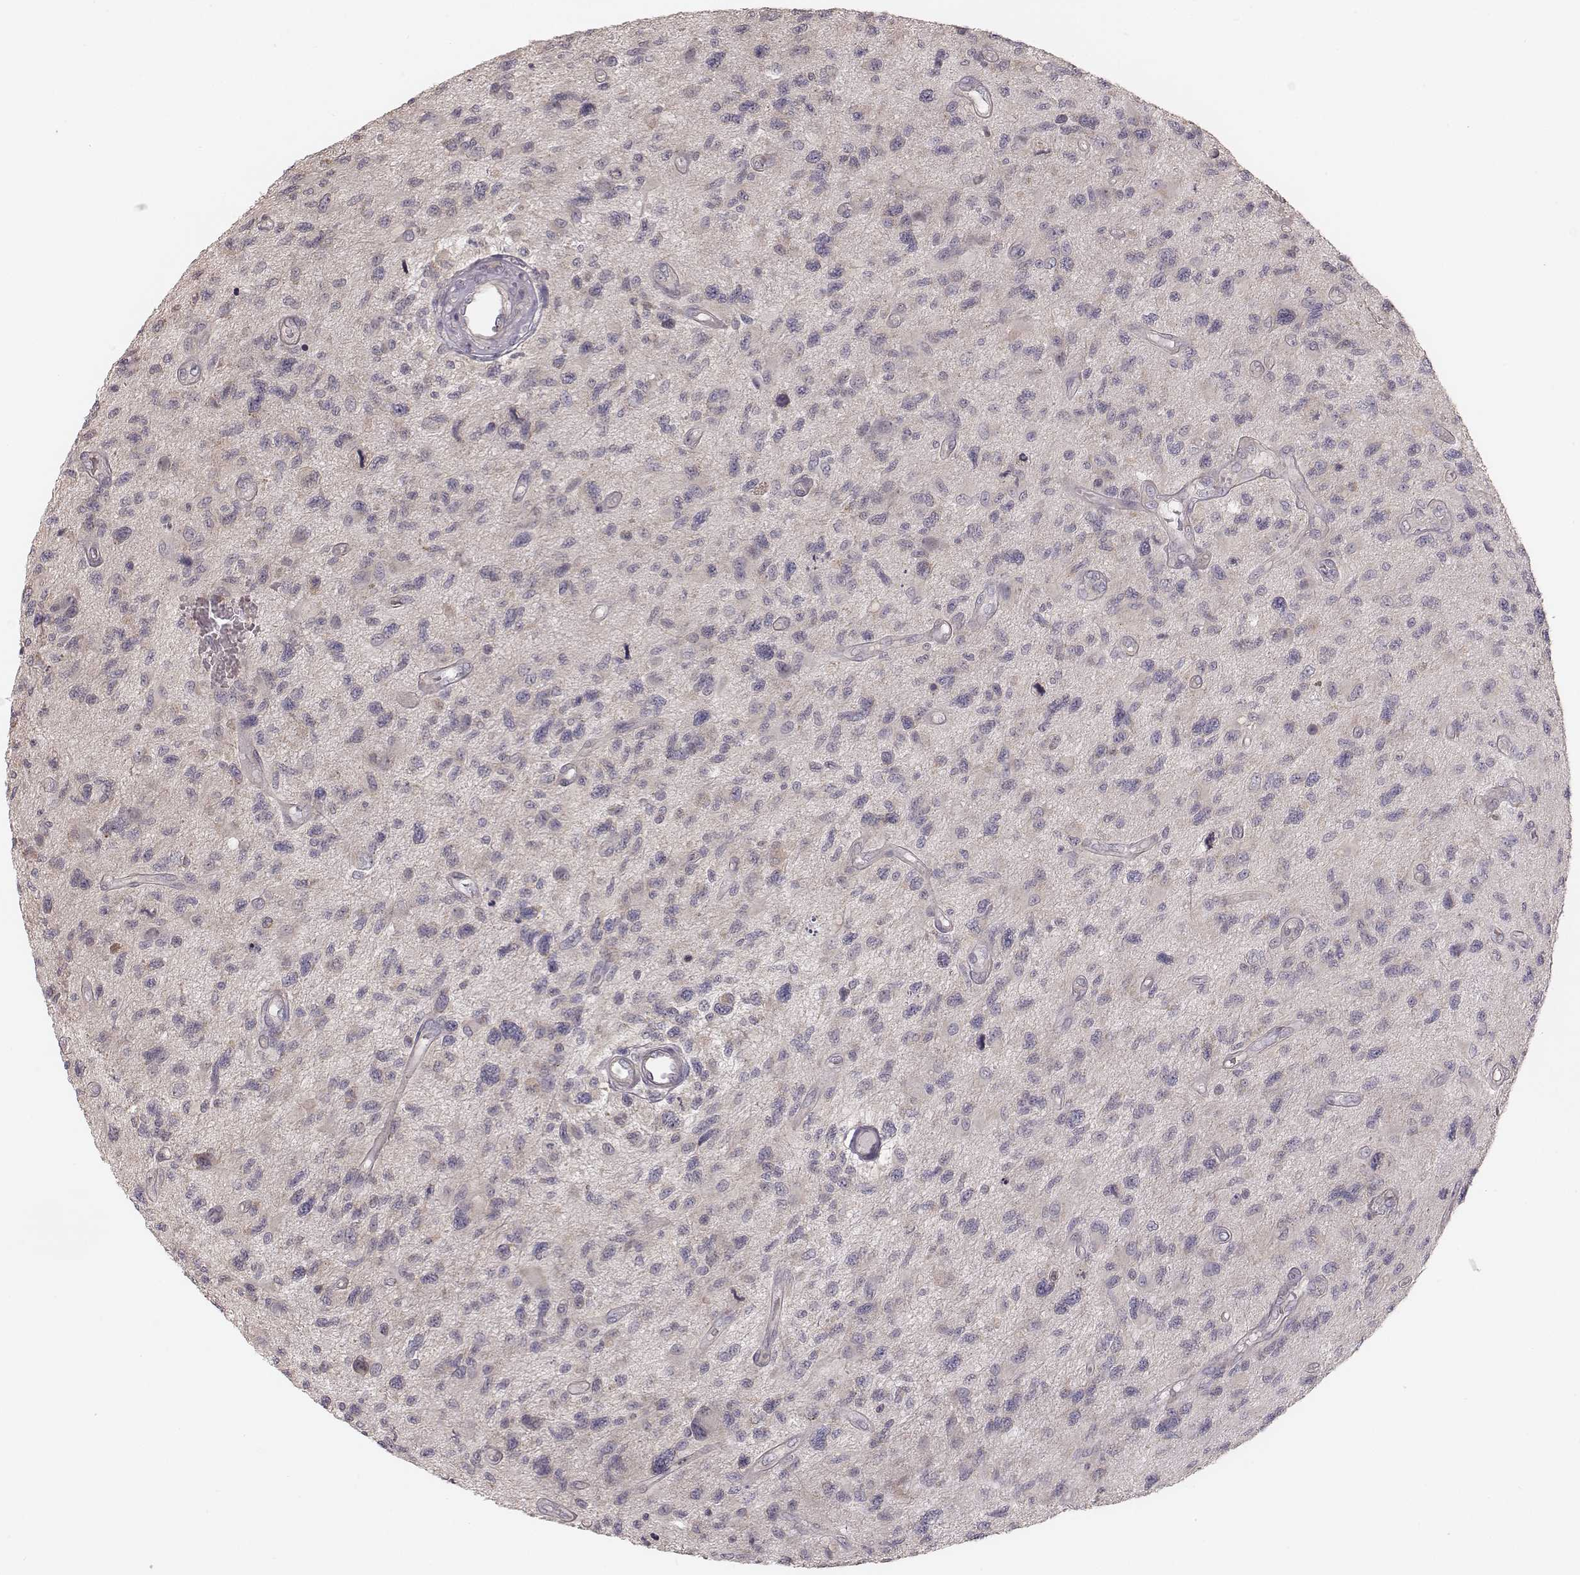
{"staining": {"intensity": "negative", "quantity": "none", "location": "none"}, "tissue": "glioma", "cell_type": "Tumor cells", "image_type": "cancer", "snomed": [{"axis": "morphology", "description": "Glioma, malignant, NOS"}, {"axis": "morphology", "description": "Glioma, malignant, High grade"}, {"axis": "topography", "description": "Brain"}], "caption": "This is an immunohistochemistry image of glioma. There is no staining in tumor cells.", "gene": "TDRD5", "patient": {"sex": "female", "age": 71}}